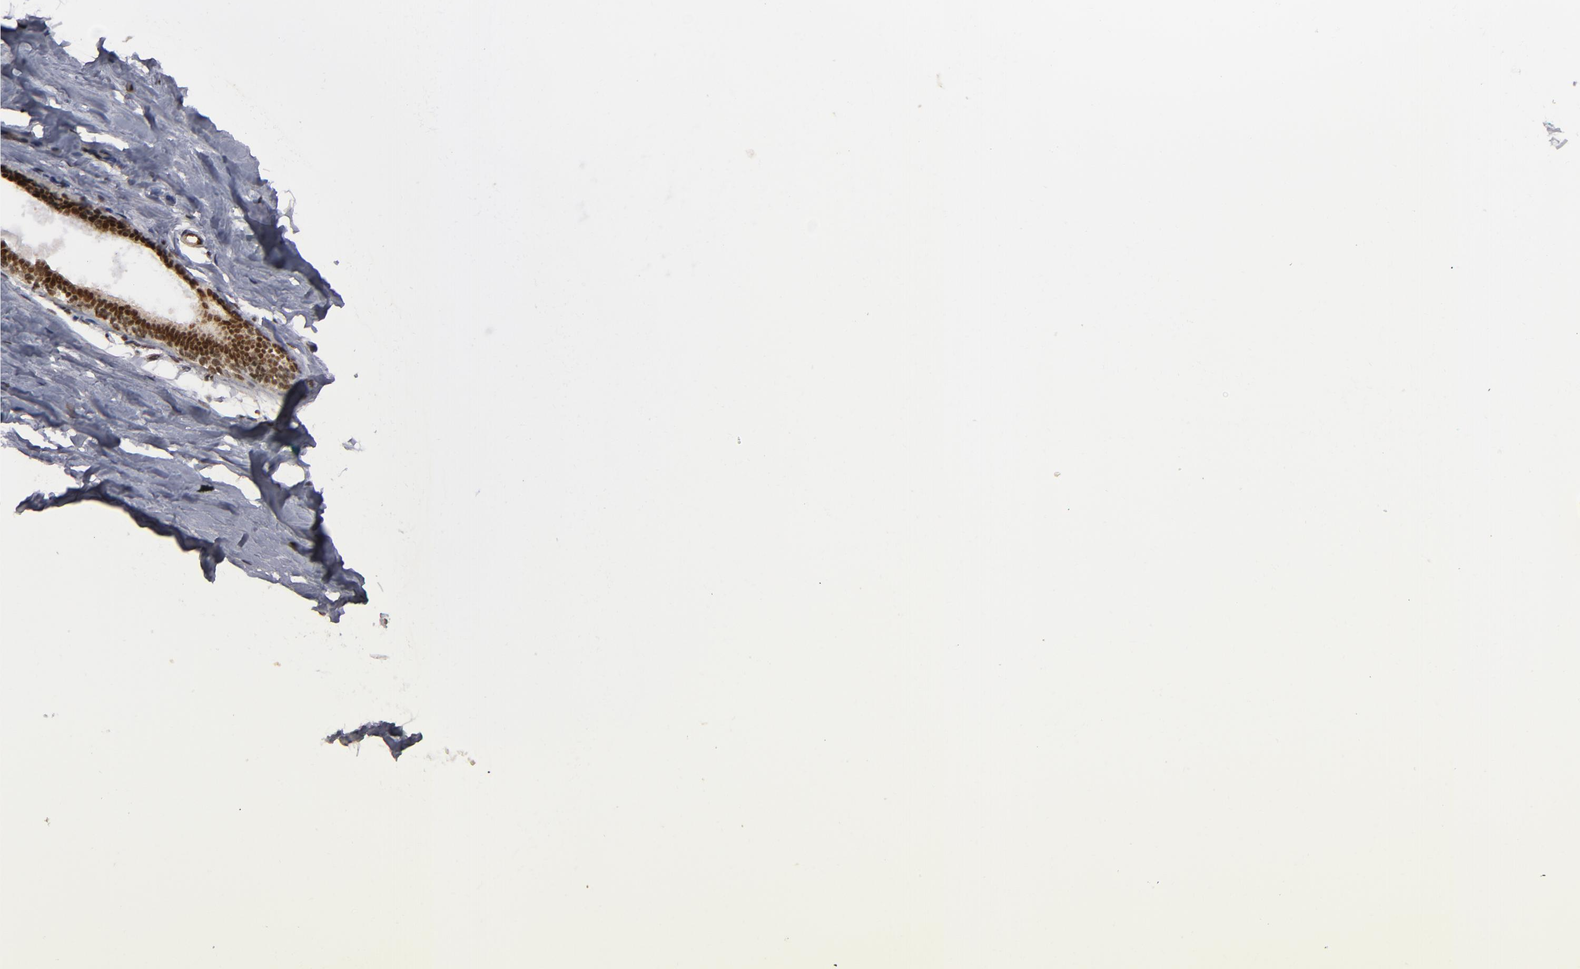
{"staining": {"intensity": "moderate", "quantity": ">75%", "location": "nuclear"}, "tissue": "breast", "cell_type": "Adipocytes", "image_type": "normal", "snomed": [{"axis": "morphology", "description": "Normal tissue, NOS"}, {"axis": "topography", "description": "Breast"}], "caption": "The micrograph exhibits staining of normal breast, revealing moderate nuclear protein expression (brown color) within adipocytes. Using DAB (3,3'-diaminobenzidine) (brown) and hematoxylin (blue) stains, captured at high magnification using brightfield microscopy.", "gene": "ZNF234", "patient": {"sex": "female", "age": 23}}